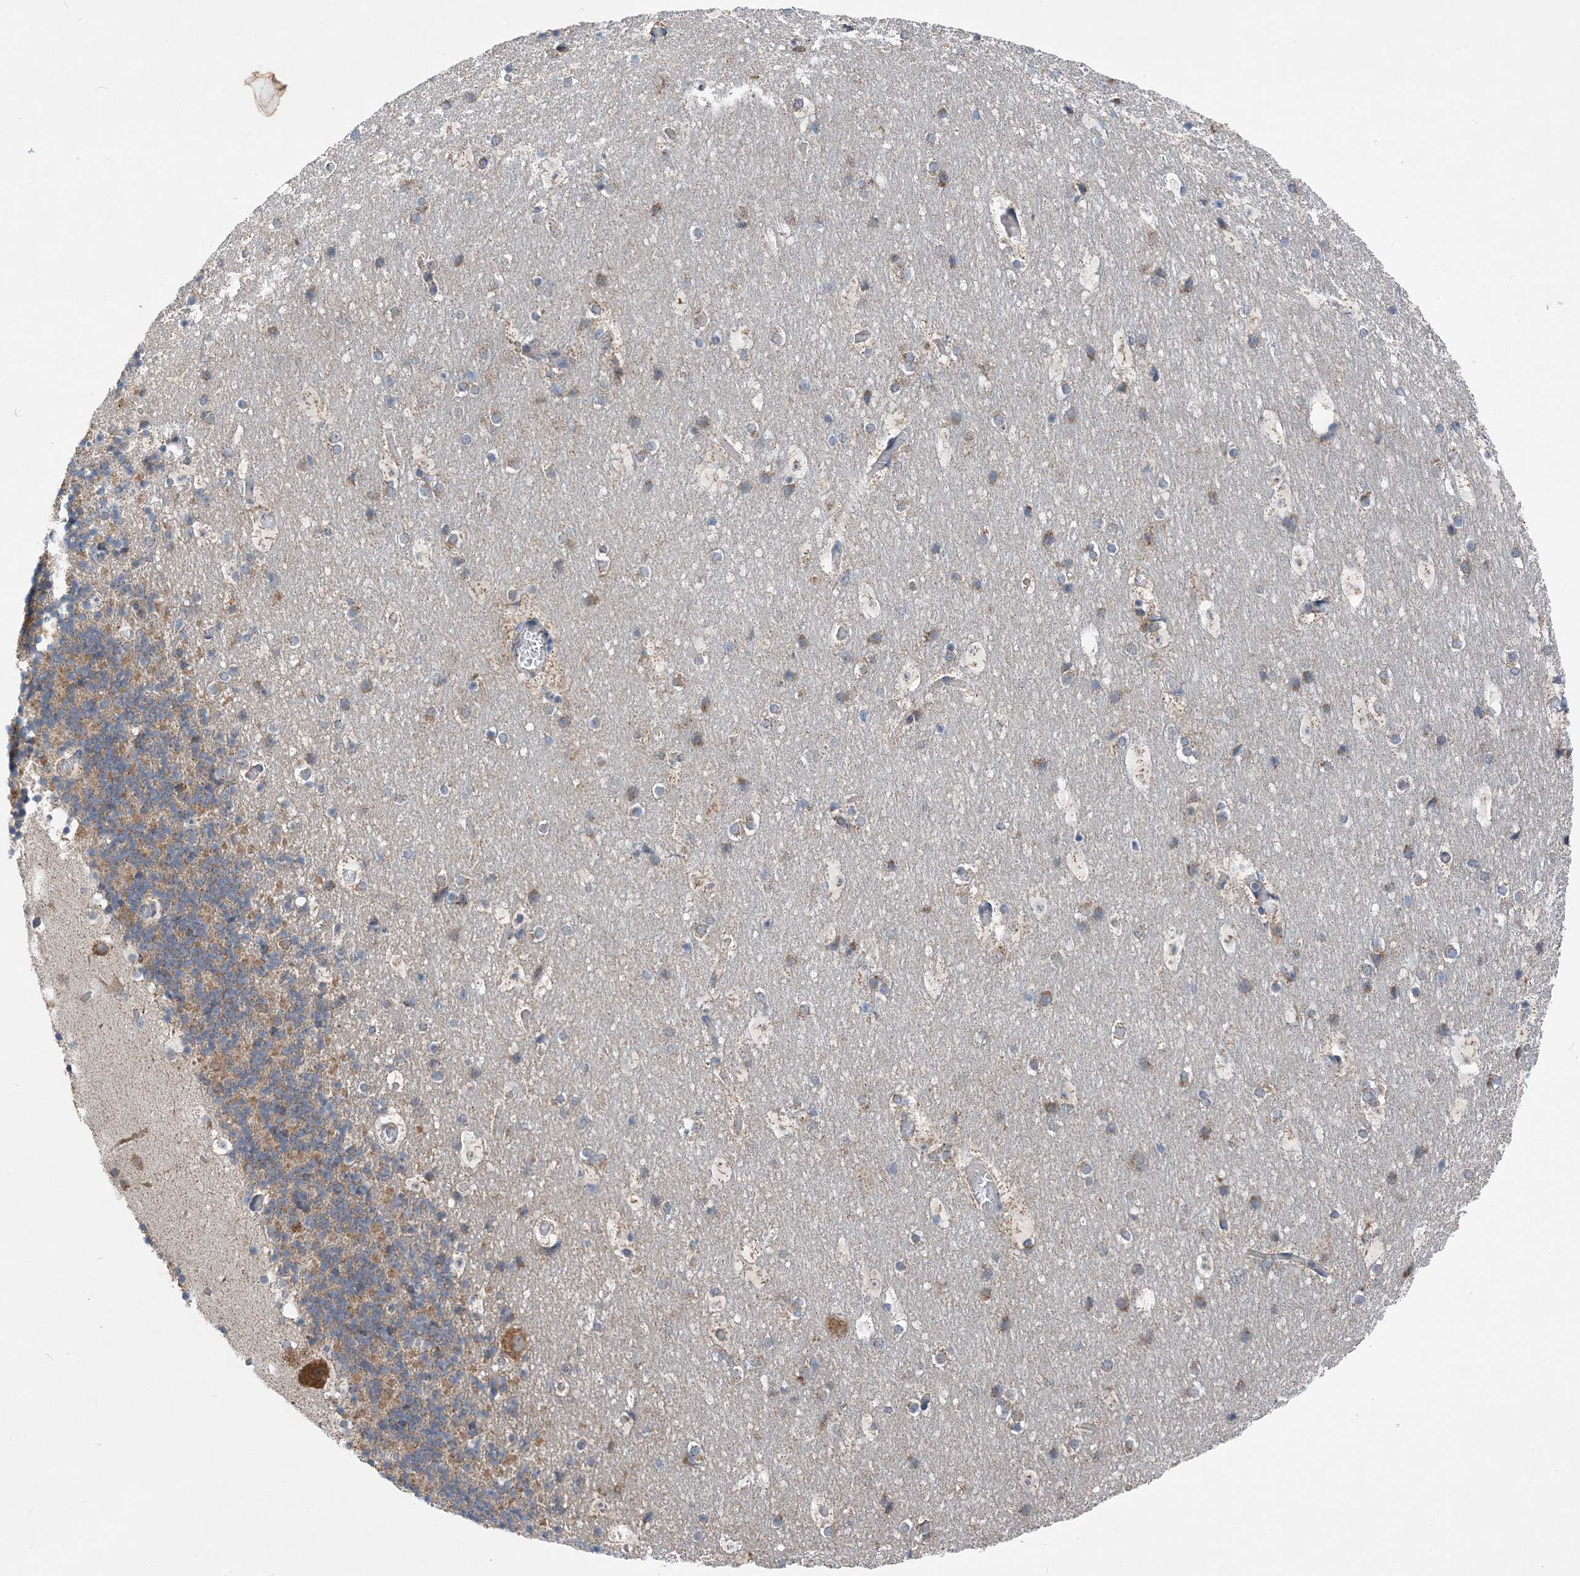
{"staining": {"intensity": "weak", "quantity": "25%-75%", "location": "cytoplasmic/membranous"}, "tissue": "cerebellum", "cell_type": "Cells in granular layer", "image_type": "normal", "snomed": [{"axis": "morphology", "description": "Normal tissue, NOS"}, {"axis": "topography", "description": "Cerebellum"}], "caption": "Normal cerebellum exhibits weak cytoplasmic/membranous staining in about 25%-75% of cells in granular layer (DAB = brown stain, brightfield microscopy at high magnification)..", "gene": "DHX30", "patient": {"sex": "male", "age": 57}}